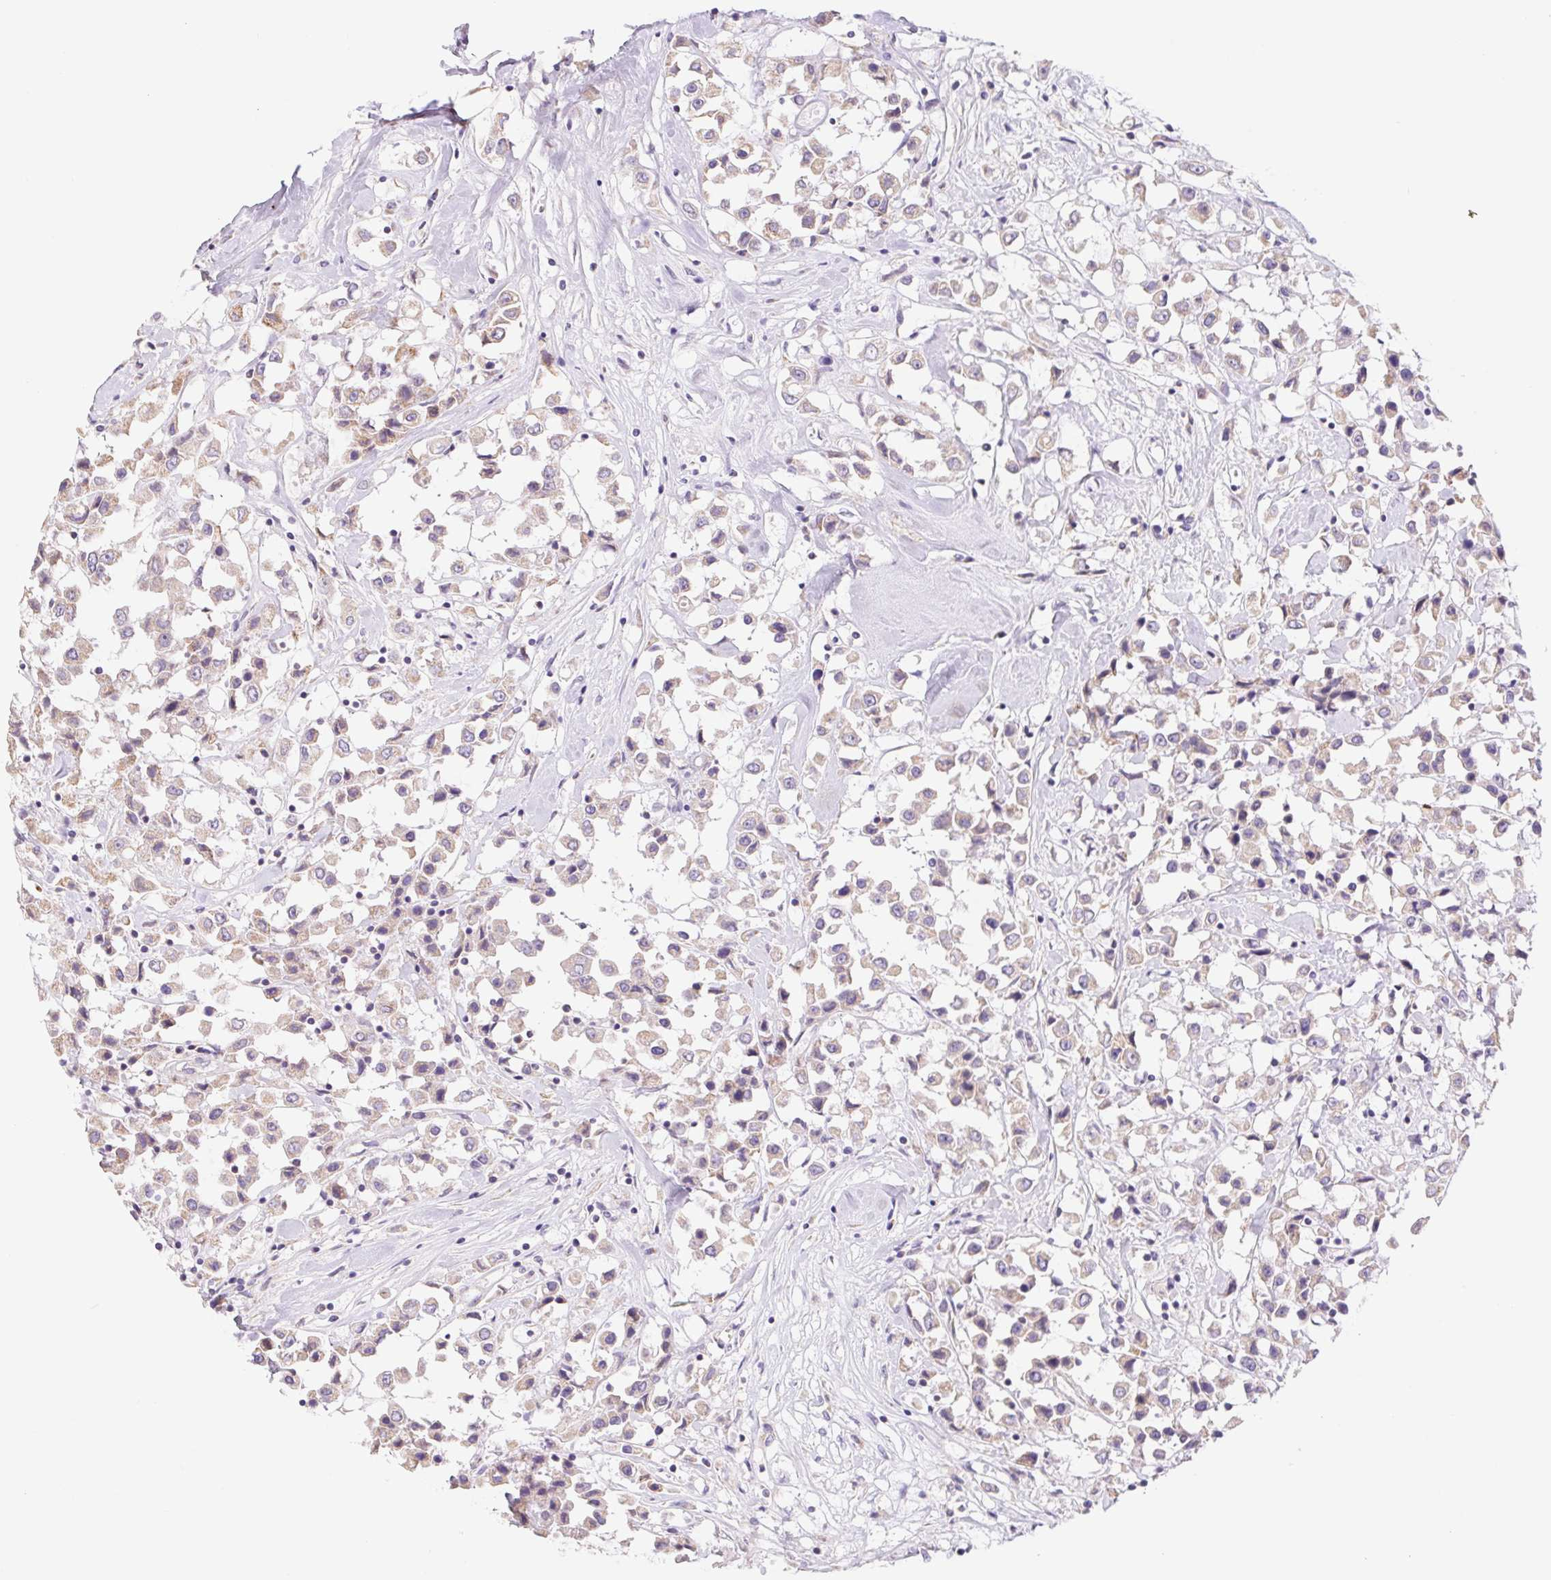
{"staining": {"intensity": "weak", "quantity": "25%-75%", "location": "cytoplasmic/membranous"}, "tissue": "breast cancer", "cell_type": "Tumor cells", "image_type": "cancer", "snomed": [{"axis": "morphology", "description": "Duct carcinoma"}, {"axis": "topography", "description": "Breast"}], "caption": "This is a micrograph of IHC staining of breast invasive ductal carcinoma, which shows weak positivity in the cytoplasmic/membranous of tumor cells.", "gene": "FKBP6", "patient": {"sex": "female", "age": 61}}